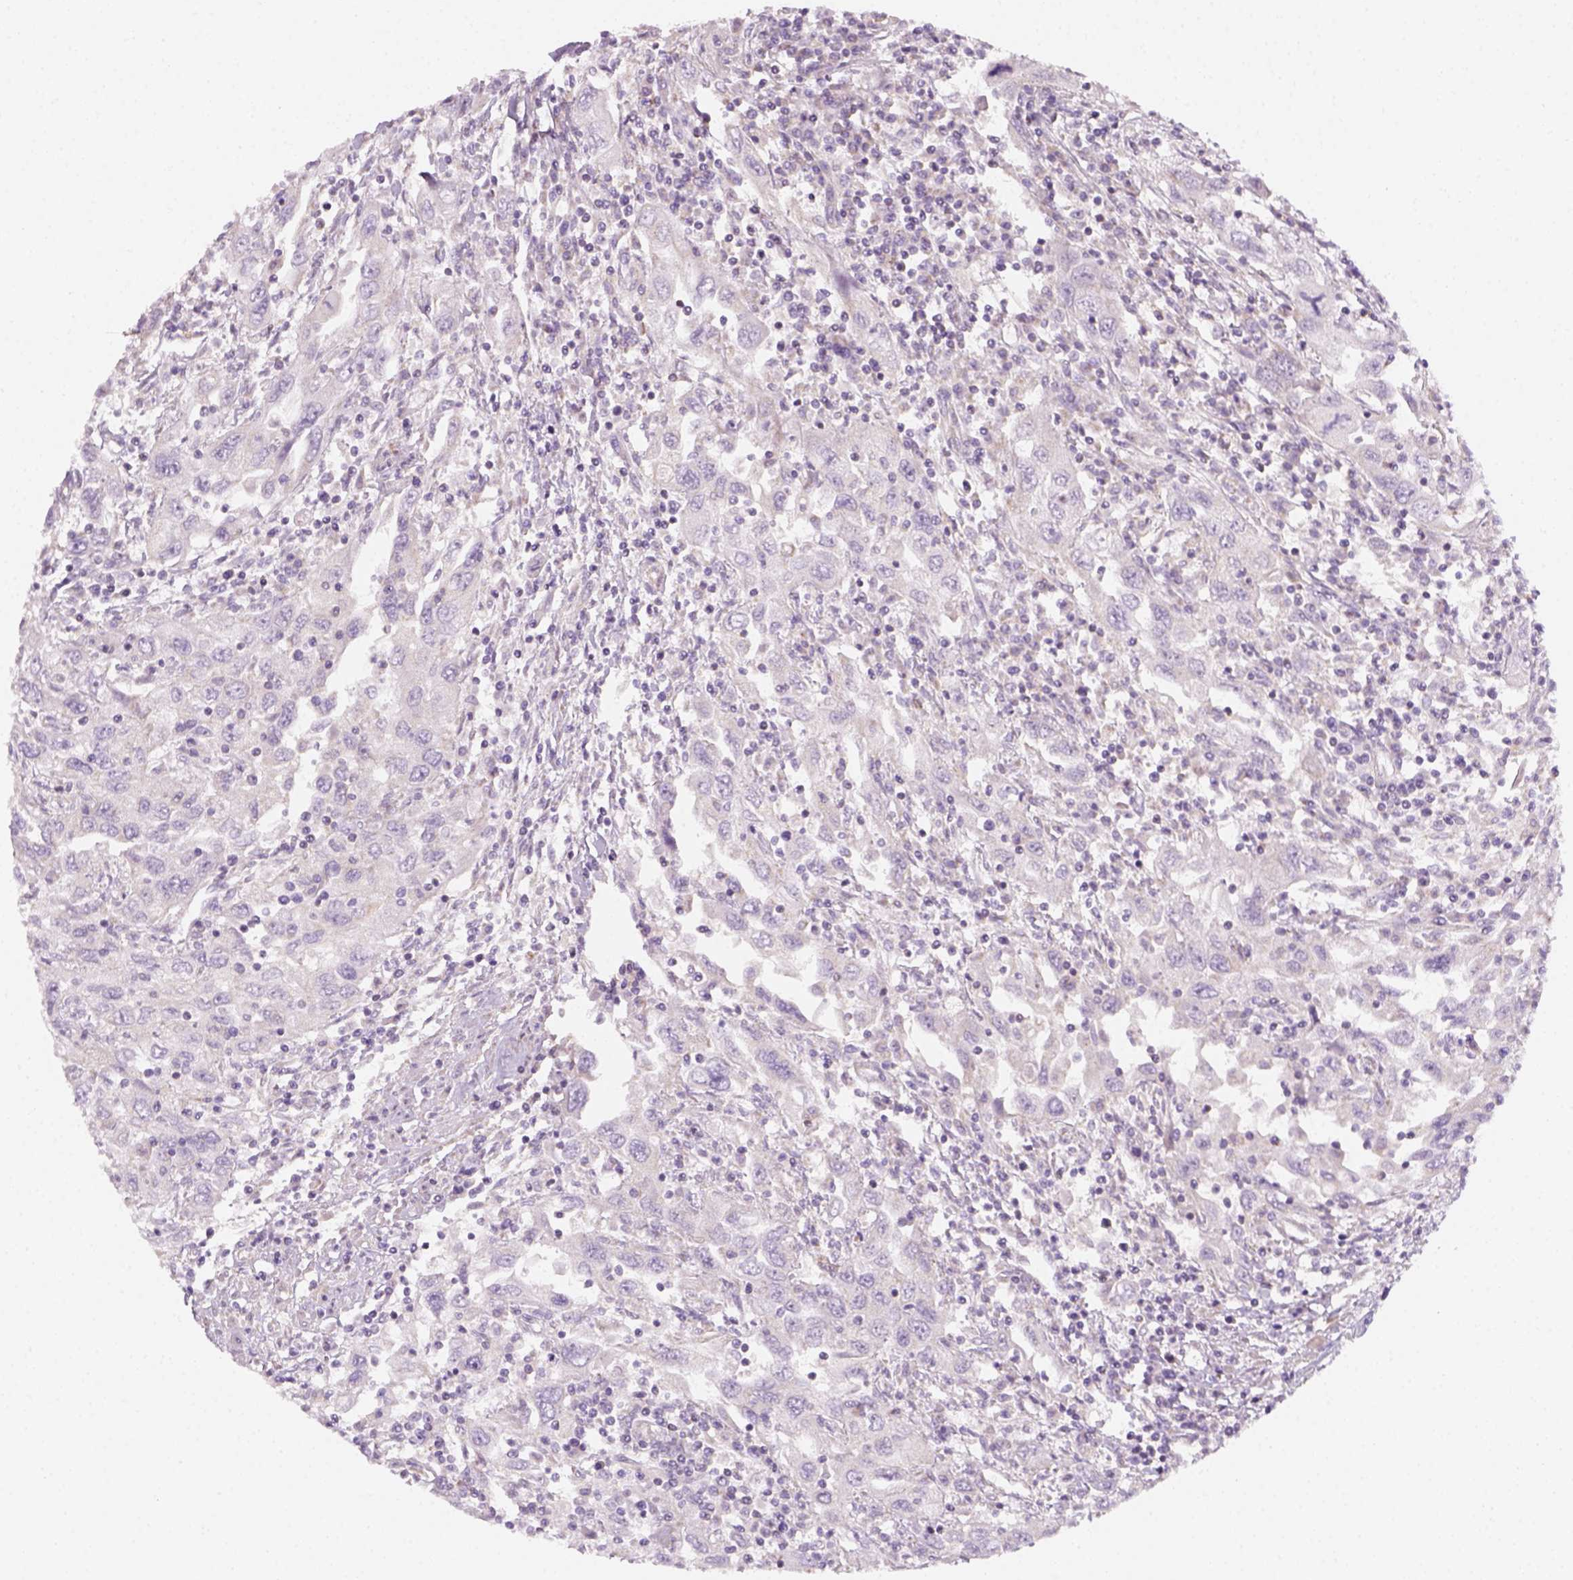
{"staining": {"intensity": "negative", "quantity": "none", "location": "none"}, "tissue": "urothelial cancer", "cell_type": "Tumor cells", "image_type": "cancer", "snomed": [{"axis": "morphology", "description": "Urothelial carcinoma, High grade"}, {"axis": "topography", "description": "Urinary bladder"}], "caption": "An immunohistochemistry (IHC) photomicrograph of urothelial cancer is shown. There is no staining in tumor cells of urothelial cancer.", "gene": "AWAT2", "patient": {"sex": "male", "age": 76}}